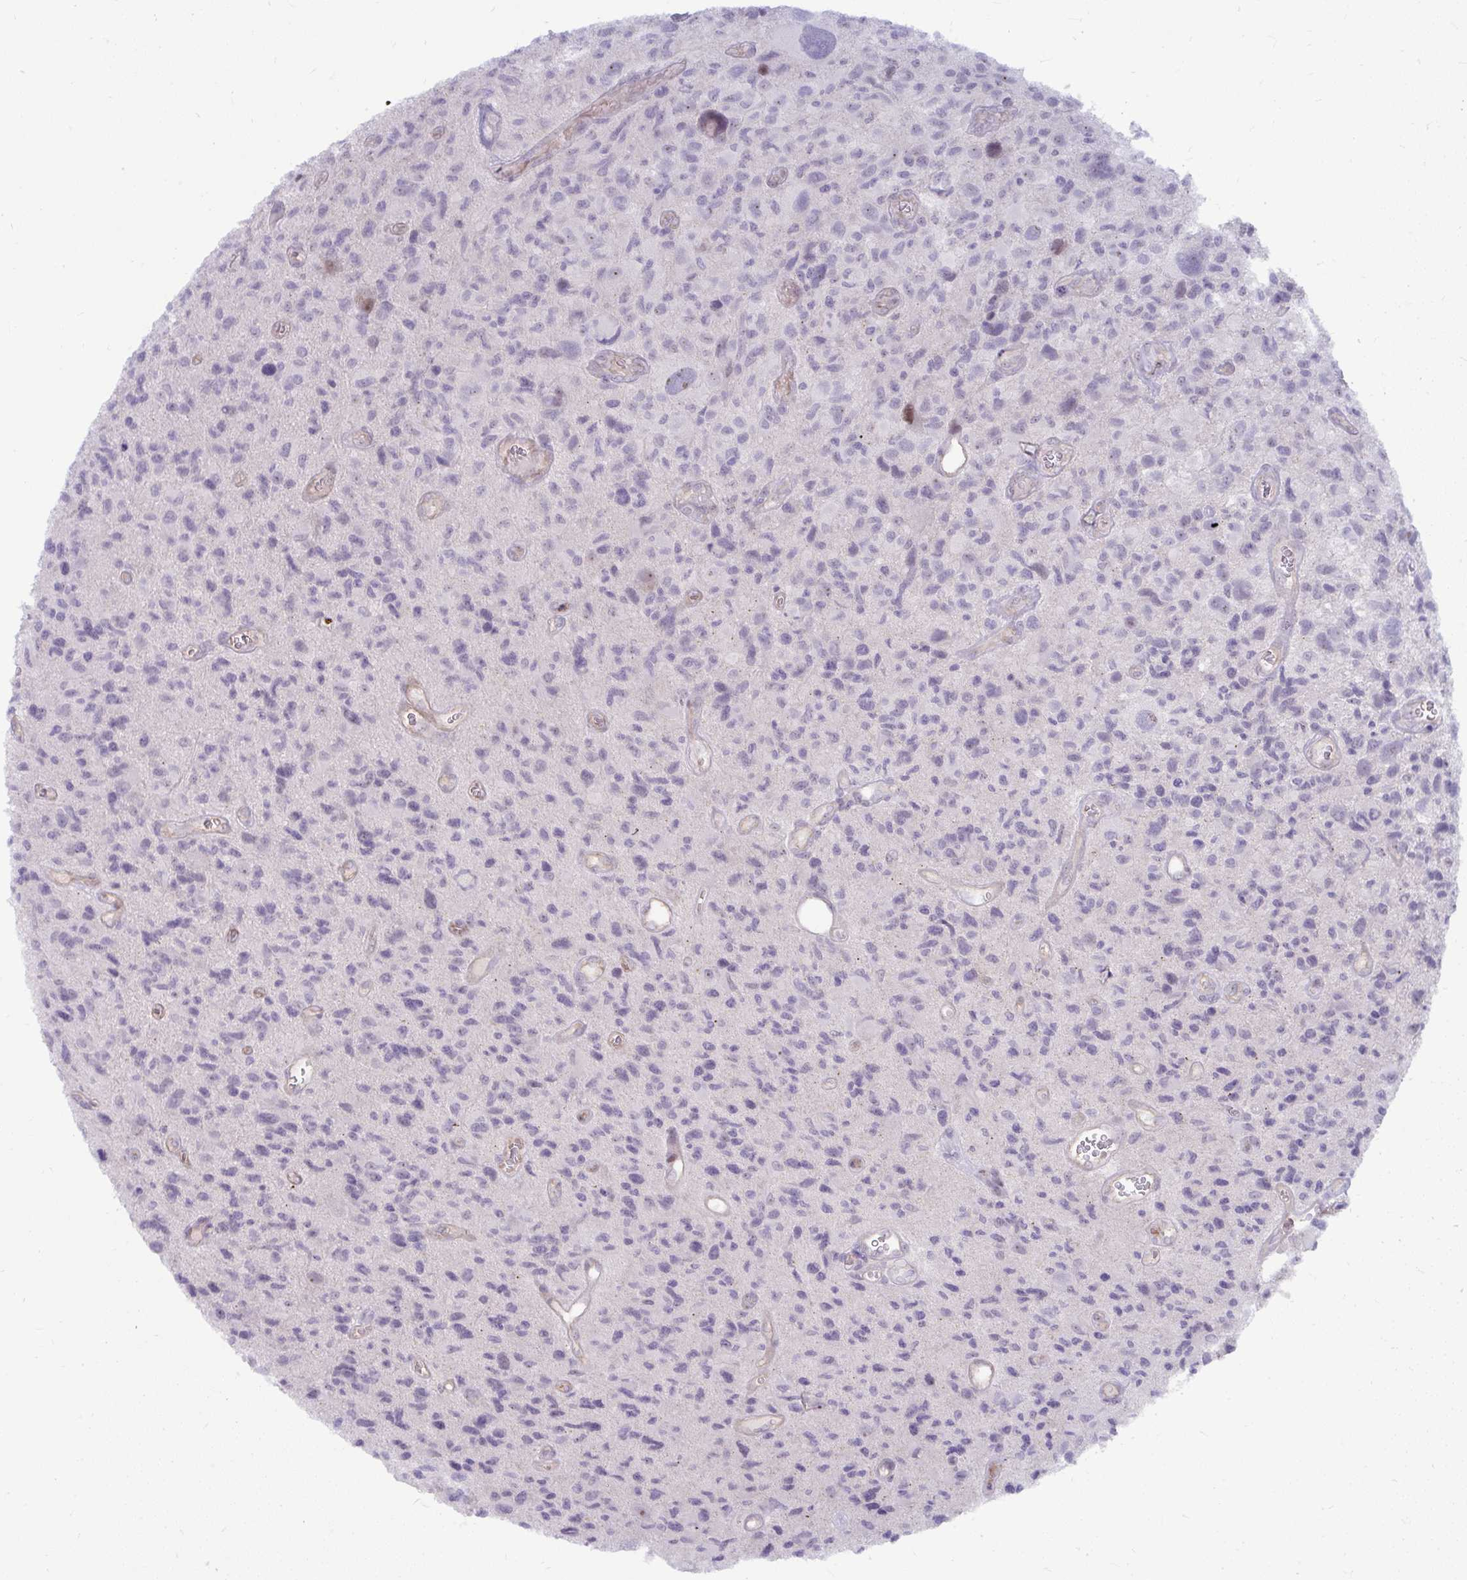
{"staining": {"intensity": "negative", "quantity": "none", "location": "none"}, "tissue": "glioma", "cell_type": "Tumor cells", "image_type": "cancer", "snomed": [{"axis": "morphology", "description": "Glioma, malignant, High grade"}, {"axis": "topography", "description": "Brain"}], "caption": "The micrograph reveals no significant expression in tumor cells of glioma.", "gene": "MUS81", "patient": {"sex": "male", "age": 76}}